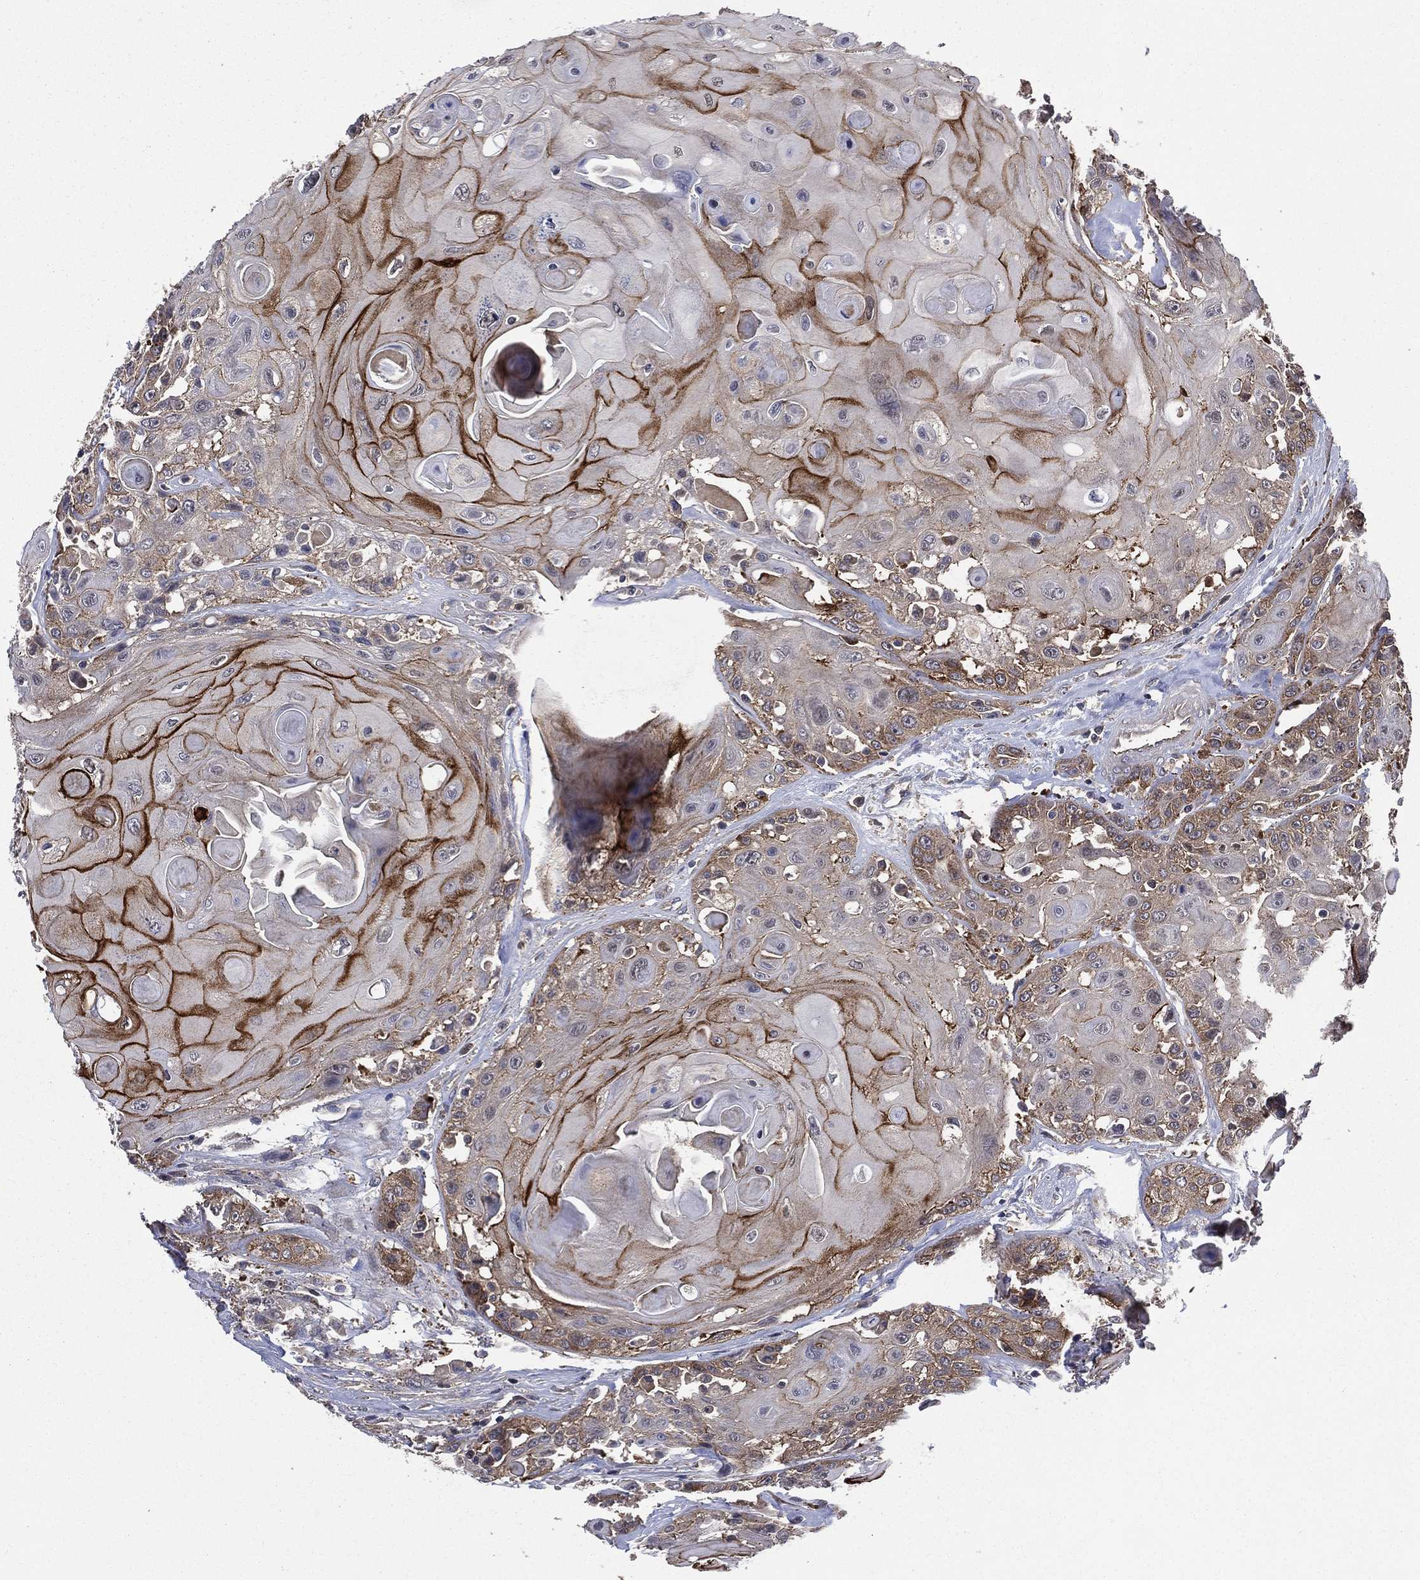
{"staining": {"intensity": "strong", "quantity": "25%-75%", "location": "cytoplasmic/membranous"}, "tissue": "head and neck cancer", "cell_type": "Tumor cells", "image_type": "cancer", "snomed": [{"axis": "morphology", "description": "Squamous cell carcinoma, NOS"}, {"axis": "topography", "description": "Head-Neck"}], "caption": "Head and neck cancer (squamous cell carcinoma) tissue exhibits strong cytoplasmic/membranous expression in approximately 25%-75% of tumor cells", "gene": "SMPD3", "patient": {"sex": "female", "age": 59}}